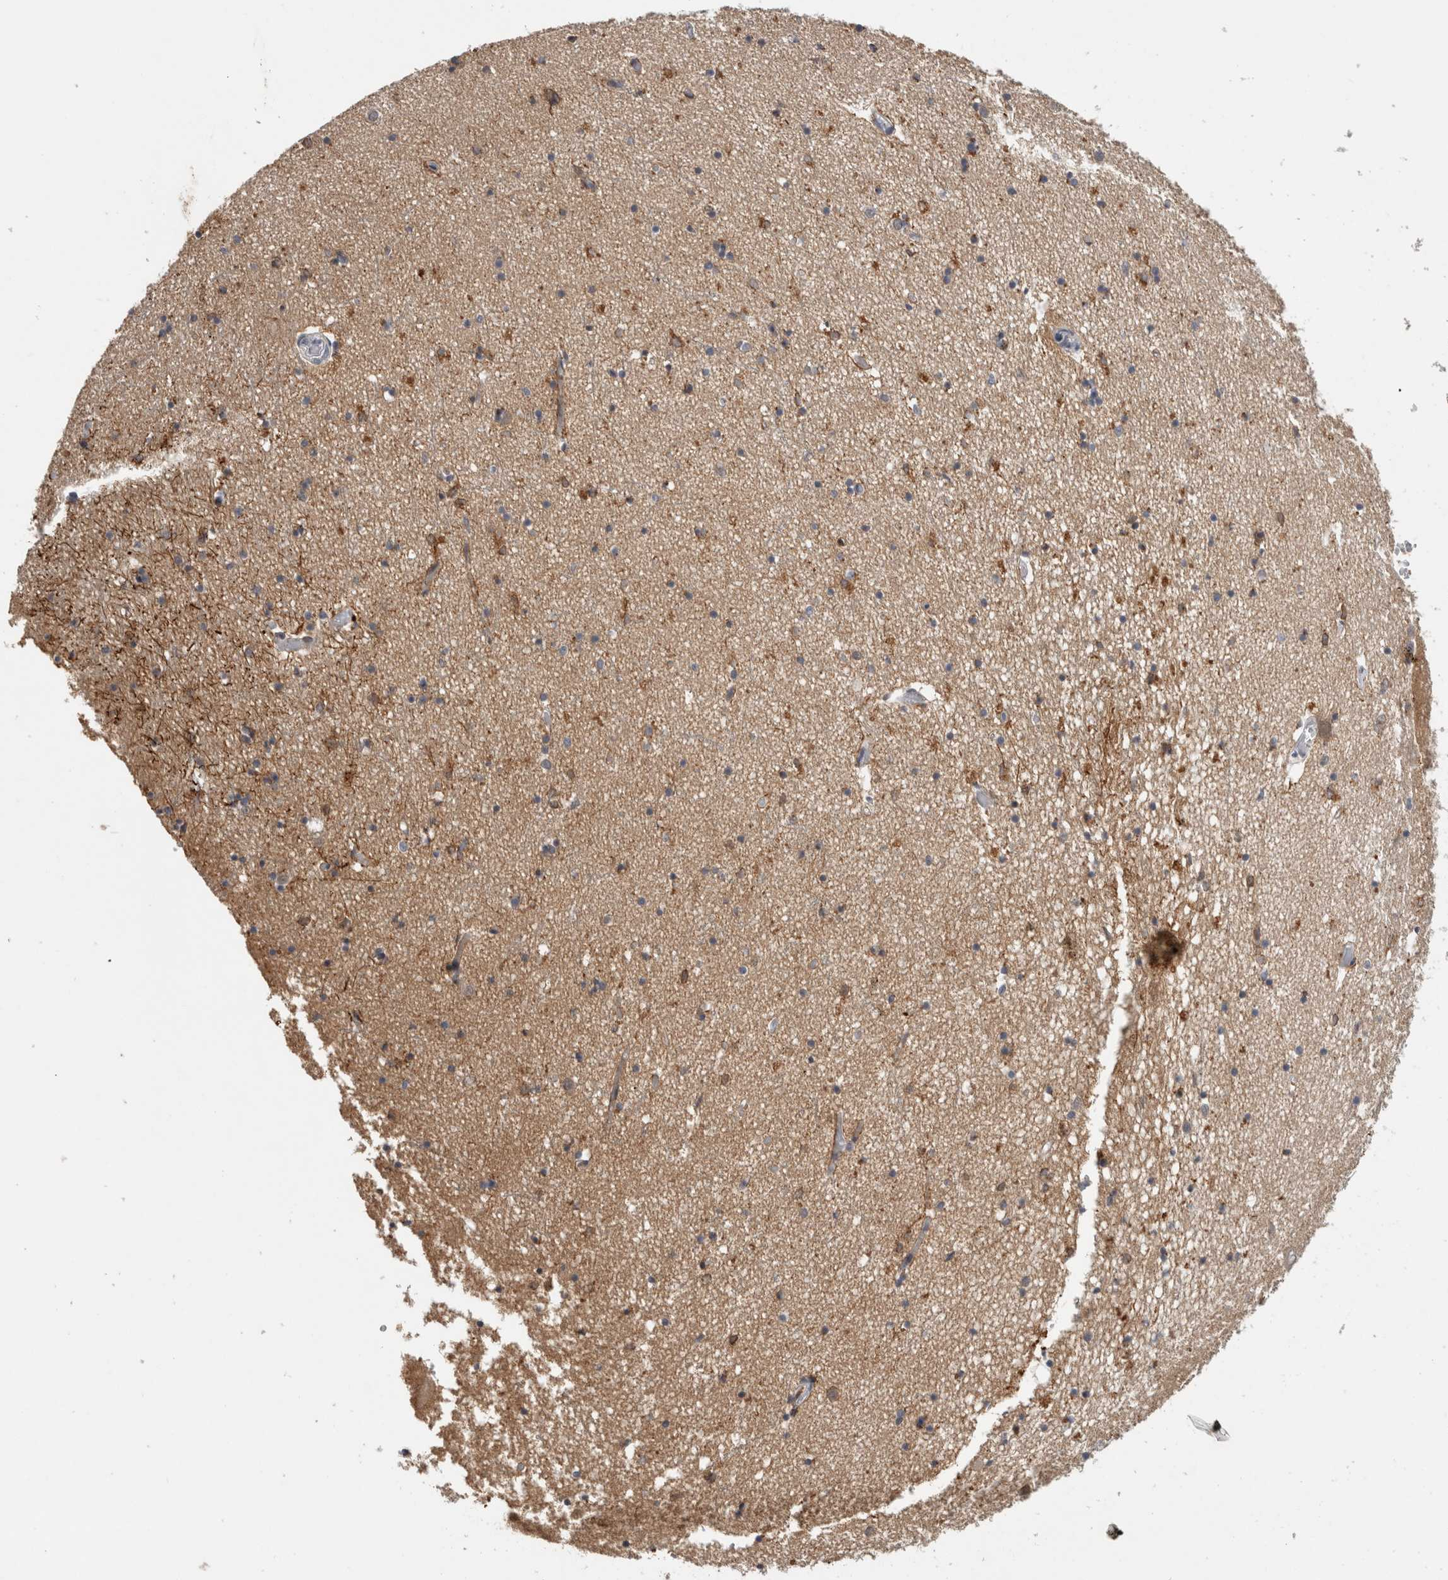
{"staining": {"intensity": "moderate", "quantity": "<25%", "location": "cytoplasmic/membranous"}, "tissue": "hippocampus", "cell_type": "Glial cells", "image_type": "normal", "snomed": [{"axis": "morphology", "description": "Normal tissue, NOS"}, {"axis": "topography", "description": "Hippocampus"}], "caption": "A brown stain labels moderate cytoplasmic/membranous positivity of a protein in glial cells of benign human hippocampus.", "gene": "PRXL2A", "patient": {"sex": "male", "age": 70}}